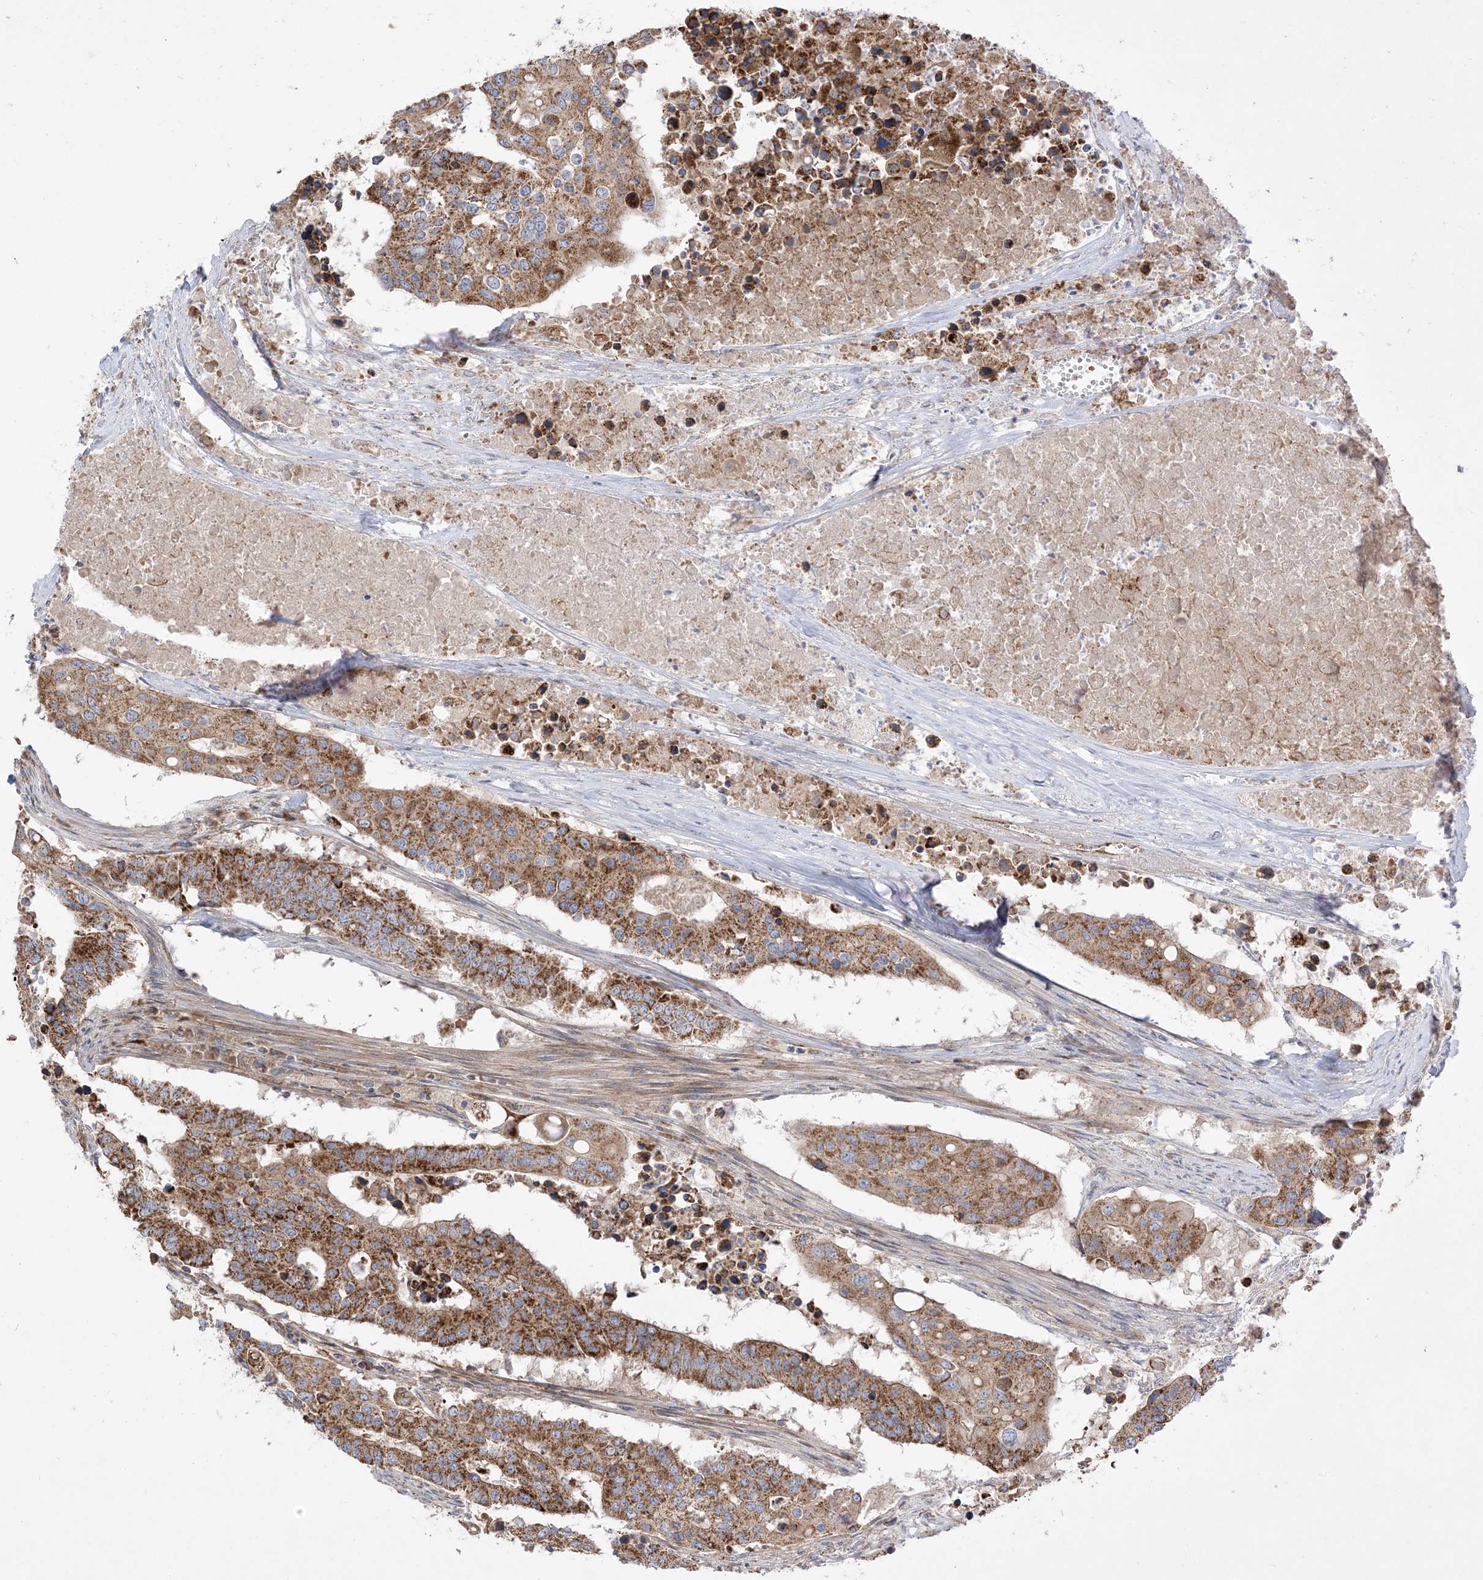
{"staining": {"intensity": "moderate", "quantity": ">75%", "location": "cytoplasmic/membranous"}, "tissue": "colorectal cancer", "cell_type": "Tumor cells", "image_type": "cancer", "snomed": [{"axis": "morphology", "description": "Adenocarcinoma, NOS"}, {"axis": "topography", "description": "Colon"}], "caption": "IHC histopathology image of colorectal cancer (adenocarcinoma) stained for a protein (brown), which displays medium levels of moderate cytoplasmic/membranous positivity in about >75% of tumor cells.", "gene": "AARS2", "patient": {"sex": "male", "age": 77}}